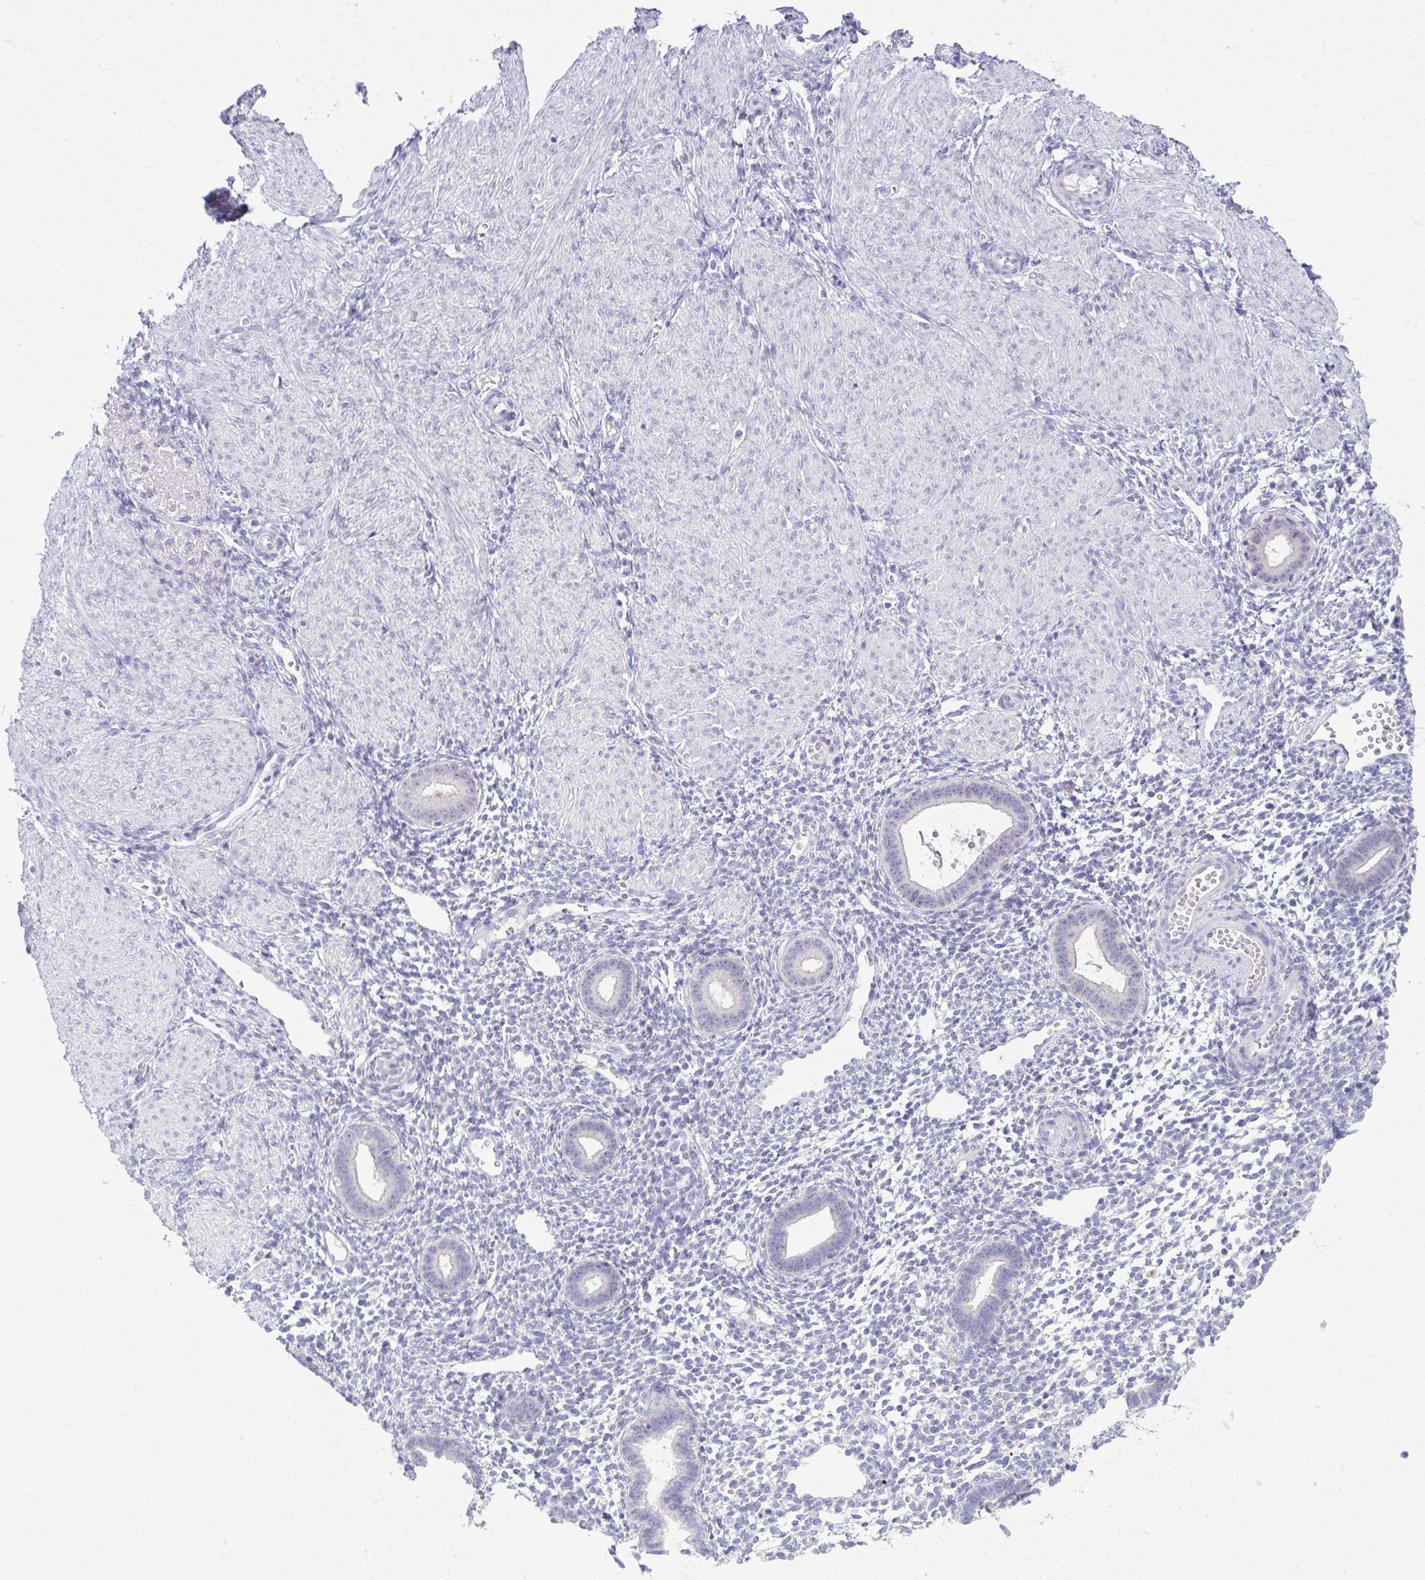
{"staining": {"intensity": "negative", "quantity": "none", "location": "none"}, "tissue": "endometrium", "cell_type": "Cells in endometrial stroma", "image_type": "normal", "snomed": [{"axis": "morphology", "description": "Normal tissue, NOS"}, {"axis": "topography", "description": "Endometrium"}], "caption": "The immunohistochemistry (IHC) histopathology image has no significant positivity in cells in endometrial stroma of endometrium. (DAB (3,3'-diaminobenzidine) IHC visualized using brightfield microscopy, high magnification).", "gene": "ENSG00000275249", "patient": {"sex": "female", "age": 36}}